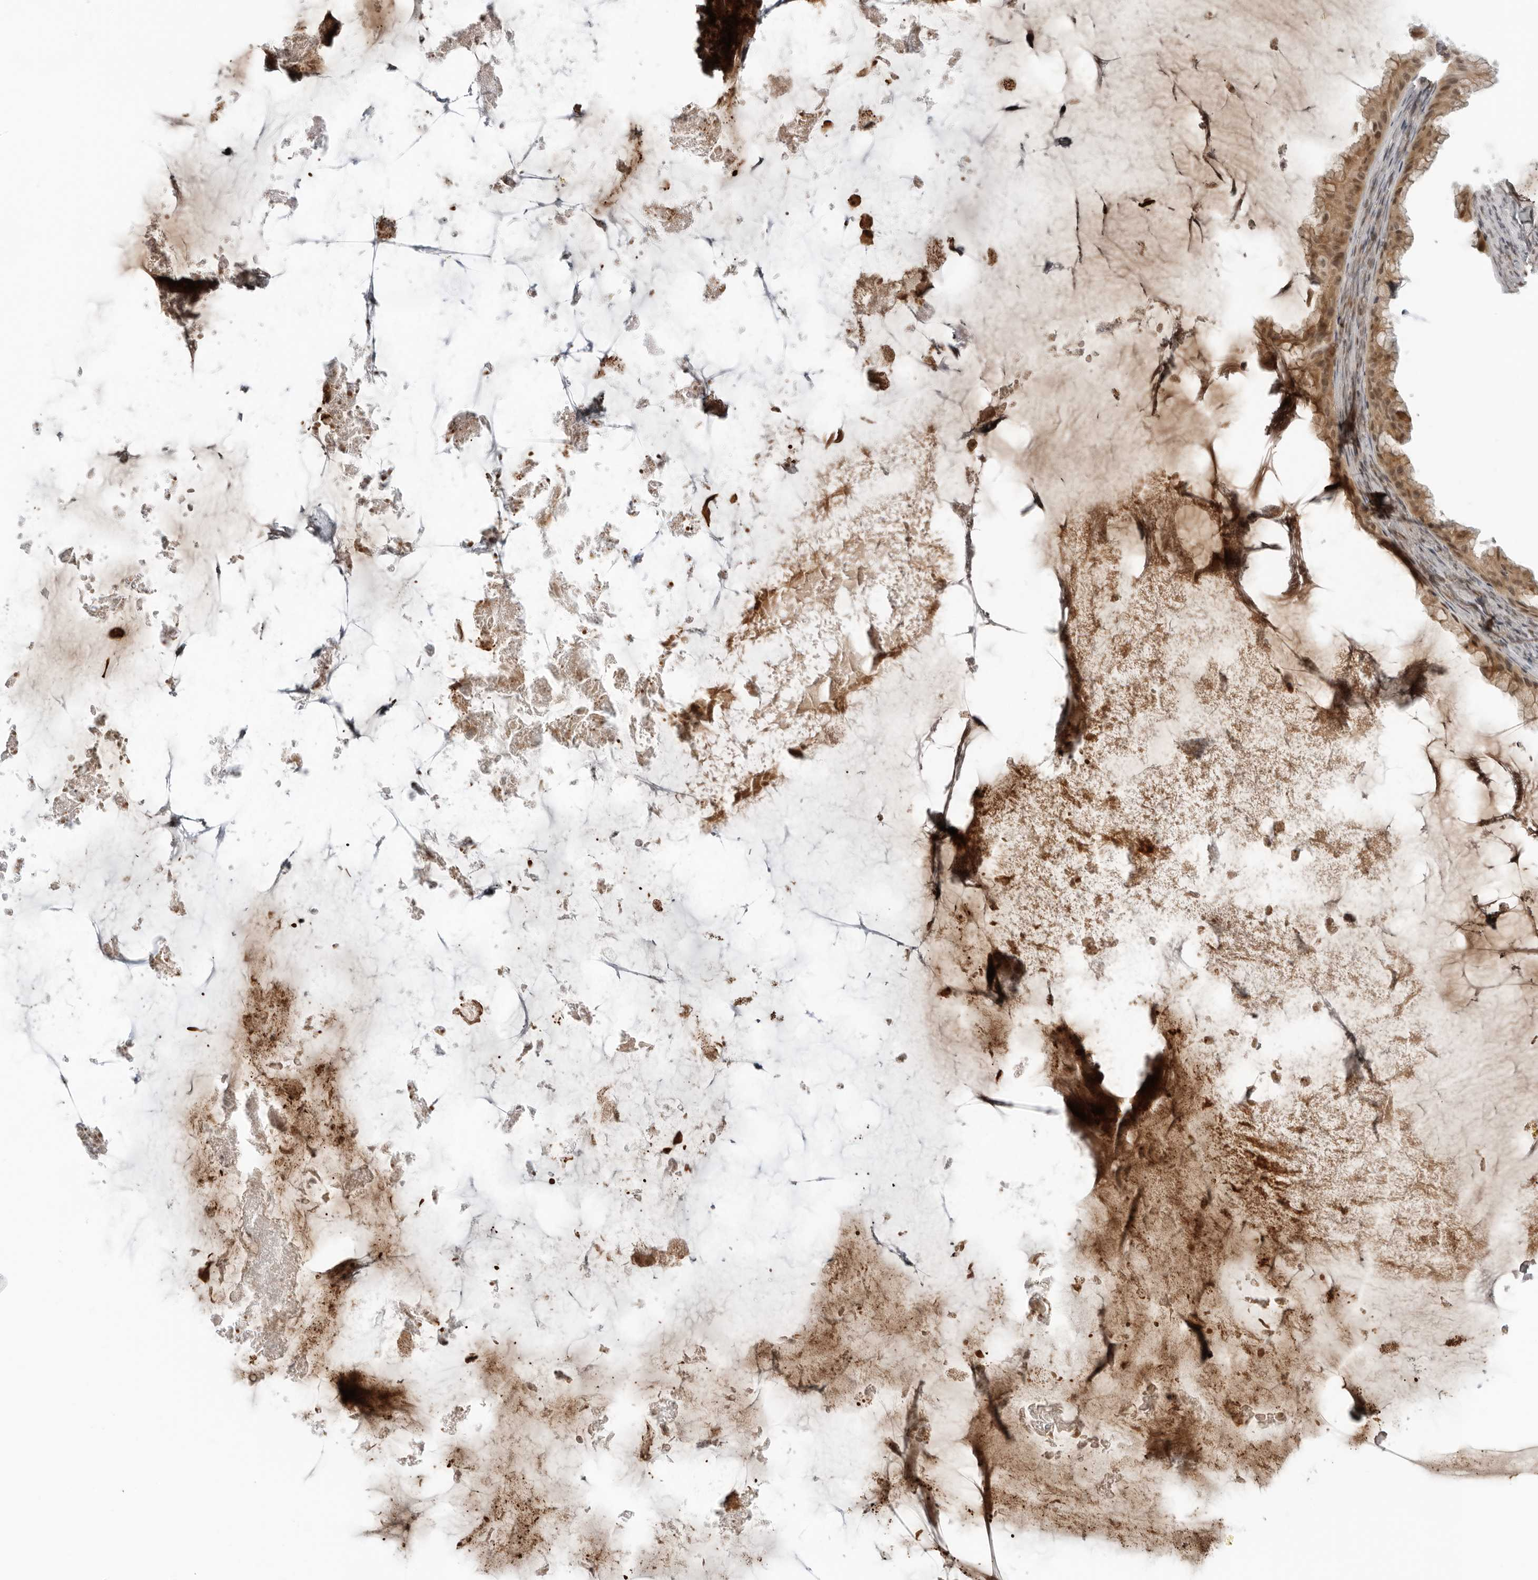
{"staining": {"intensity": "moderate", "quantity": ">75%", "location": "cytoplasmic/membranous,nuclear"}, "tissue": "ovarian cancer", "cell_type": "Tumor cells", "image_type": "cancer", "snomed": [{"axis": "morphology", "description": "Cystadenocarcinoma, mucinous, NOS"}, {"axis": "topography", "description": "Ovary"}], "caption": "IHC micrograph of human mucinous cystadenocarcinoma (ovarian) stained for a protein (brown), which displays medium levels of moderate cytoplasmic/membranous and nuclear expression in approximately >75% of tumor cells.", "gene": "SUGCT", "patient": {"sex": "female", "age": 61}}